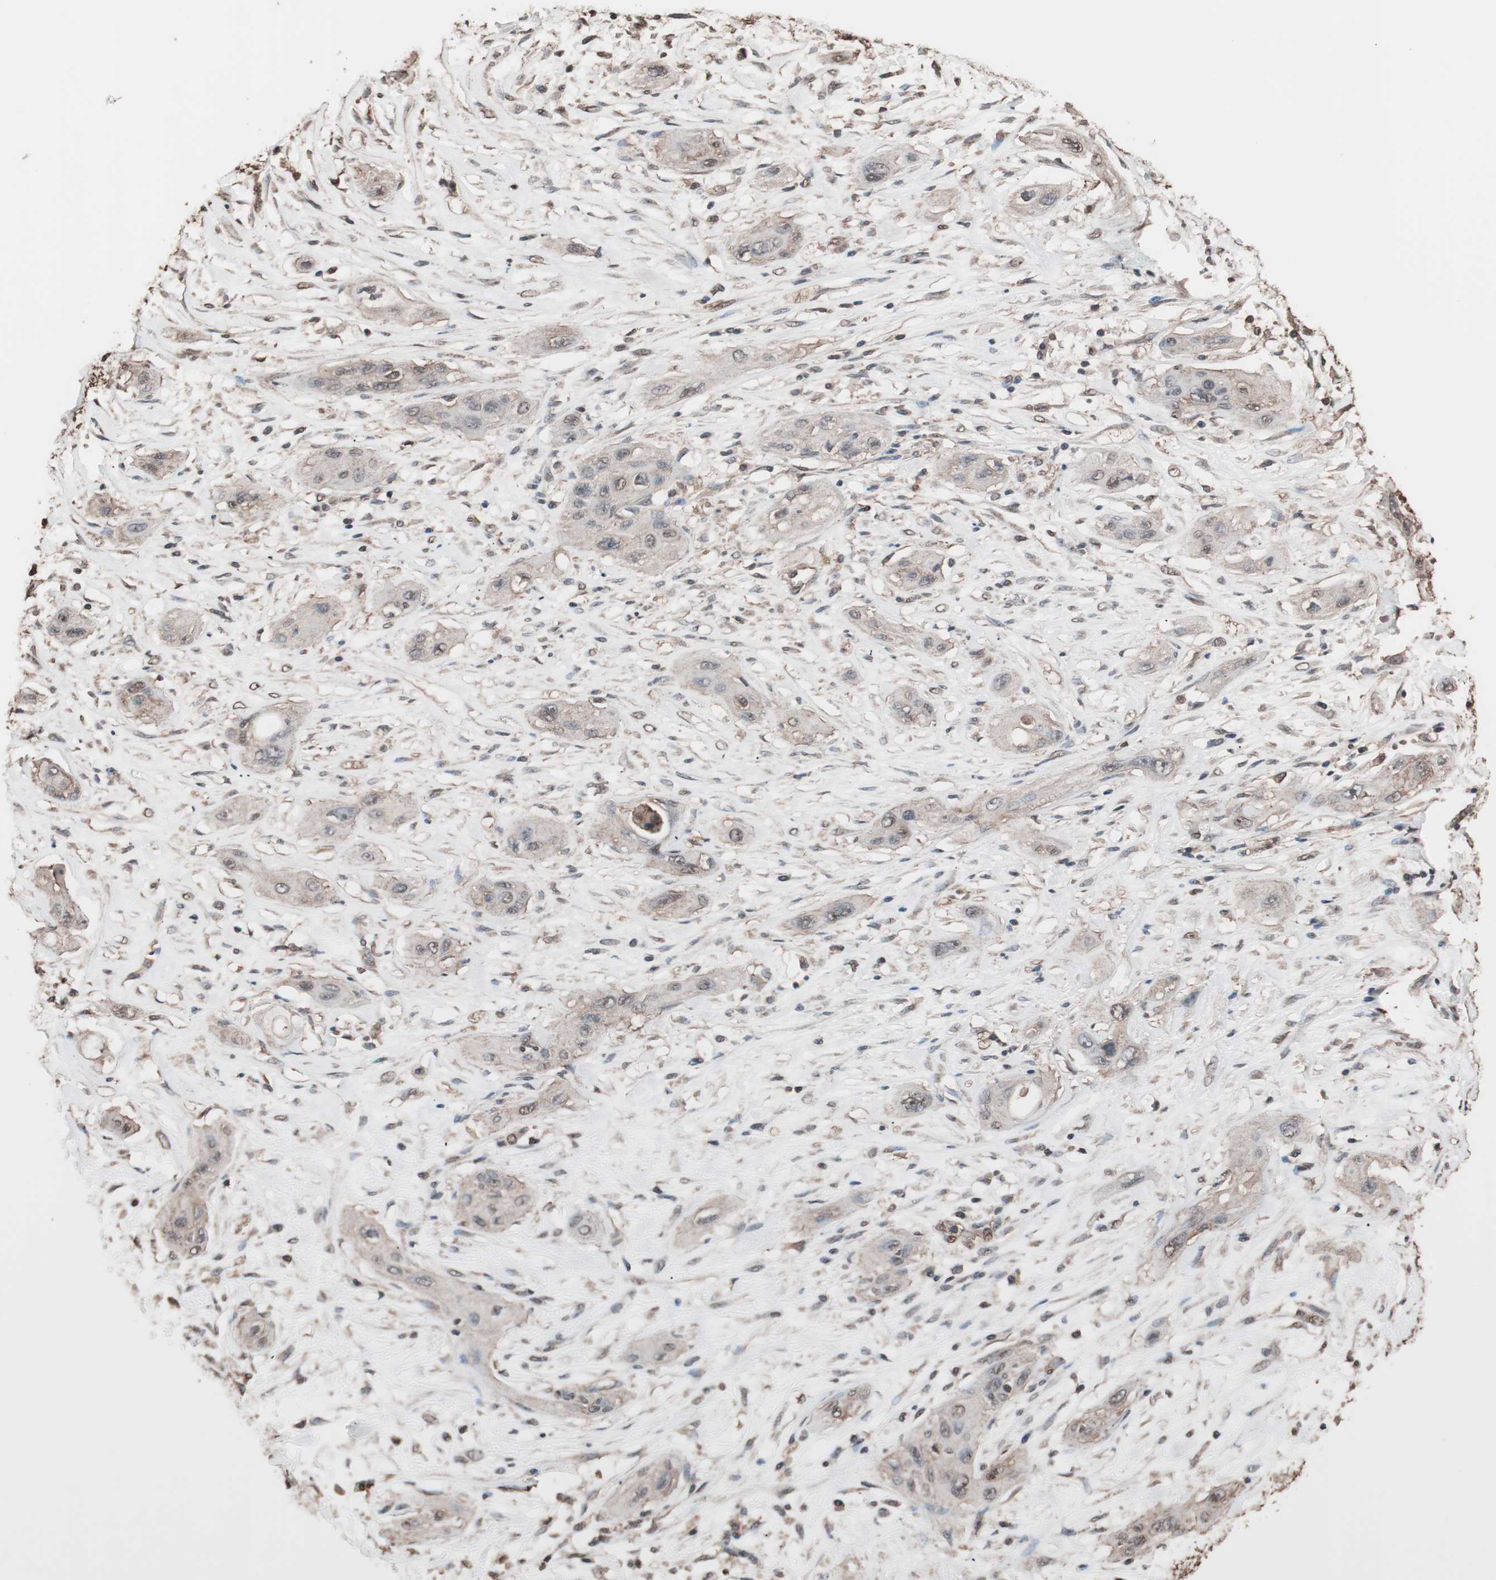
{"staining": {"intensity": "weak", "quantity": ">75%", "location": "cytoplasmic/membranous"}, "tissue": "lung cancer", "cell_type": "Tumor cells", "image_type": "cancer", "snomed": [{"axis": "morphology", "description": "Squamous cell carcinoma, NOS"}, {"axis": "topography", "description": "Lung"}], "caption": "The image shows immunohistochemical staining of lung cancer (squamous cell carcinoma). There is weak cytoplasmic/membranous positivity is appreciated in approximately >75% of tumor cells. (IHC, brightfield microscopy, high magnification).", "gene": "CALM2", "patient": {"sex": "female", "age": 47}}